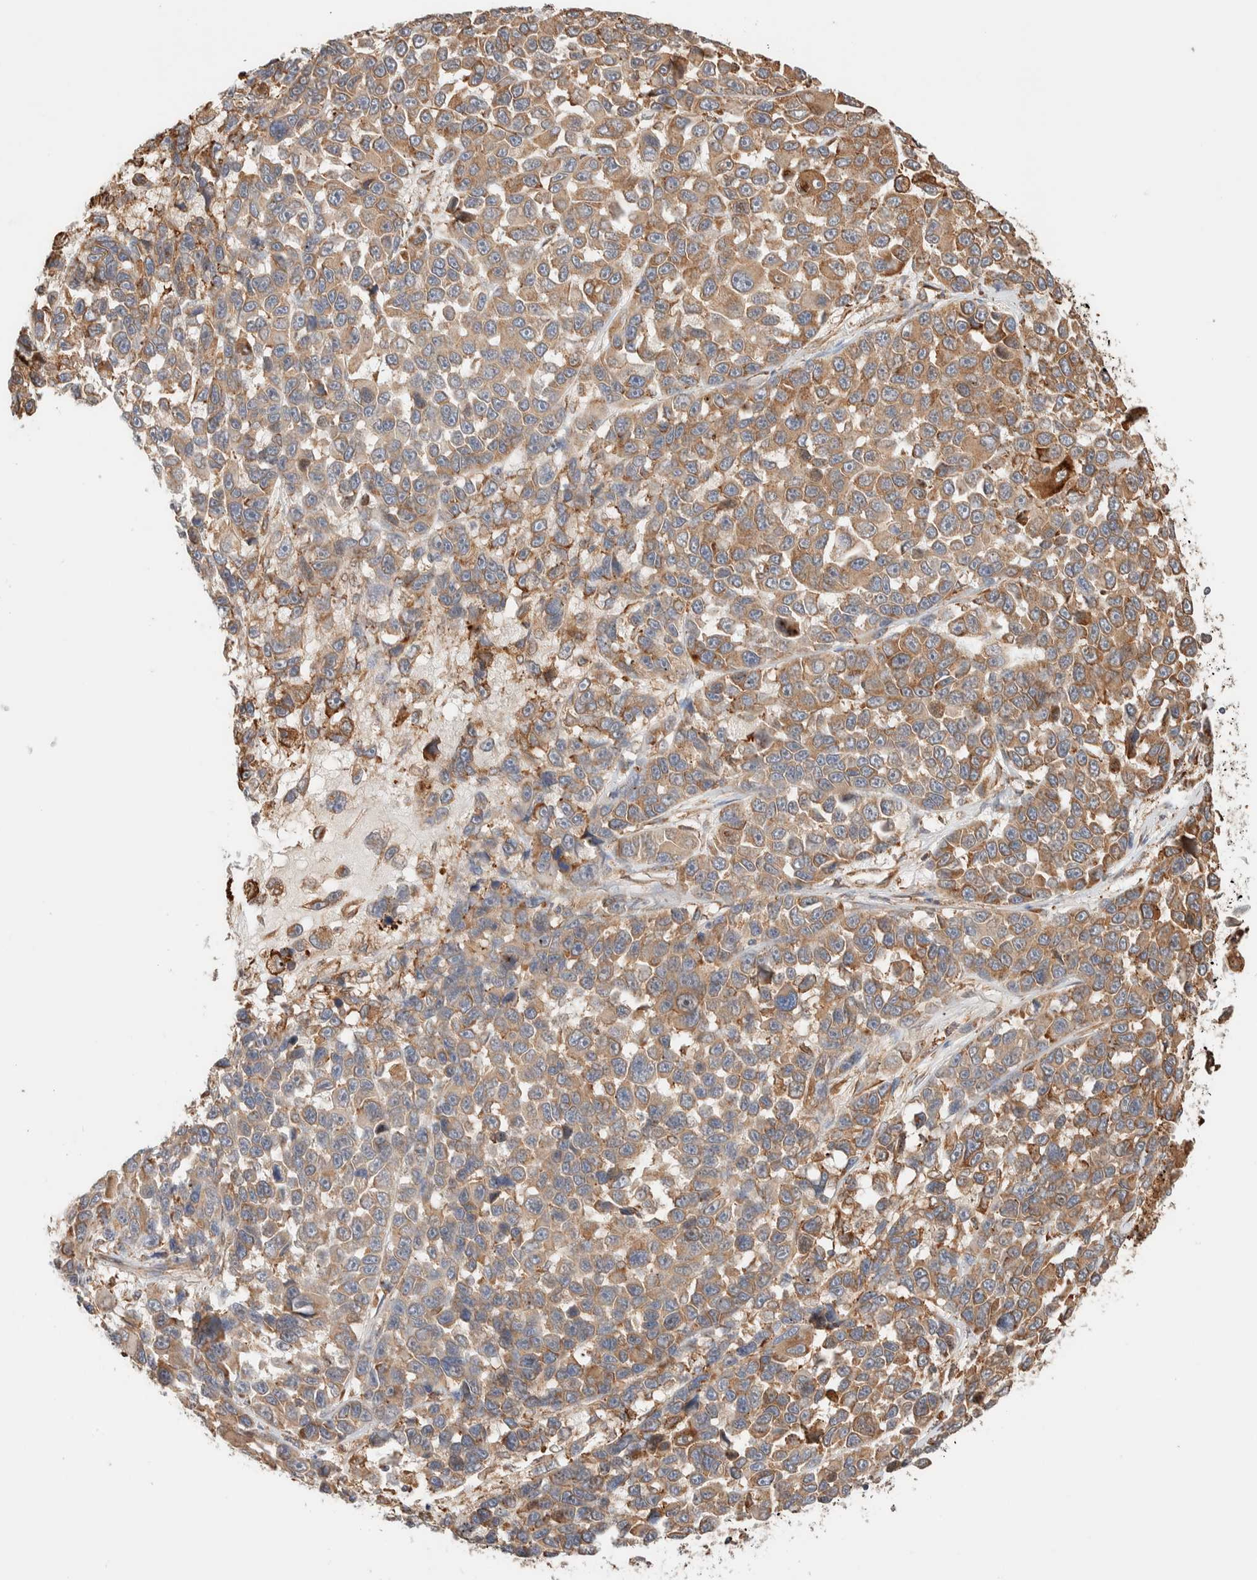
{"staining": {"intensity": "weak", "quantity": ">75%", "location": "cytoplasmic/membranous"}, "tissue": "melanoma", "cell_type": "Tumor cells", "image_type": "cancer", "snomed": [{"axis": "morphology", "description": "Malignant melanoma, NOS"}, {"axis": "topography", "description": "Skin"}], "caption": "Immunohistochemical staining of human malignant melanoma demonstrates low levels of weak cytoplasmic/membranous protein positivity in about >75% of tumor cells. (Brightfield microscopy of DAB IHC at high magnification).", "gene": "INTS1", "patient": {"sex": "male", "age": 53}}